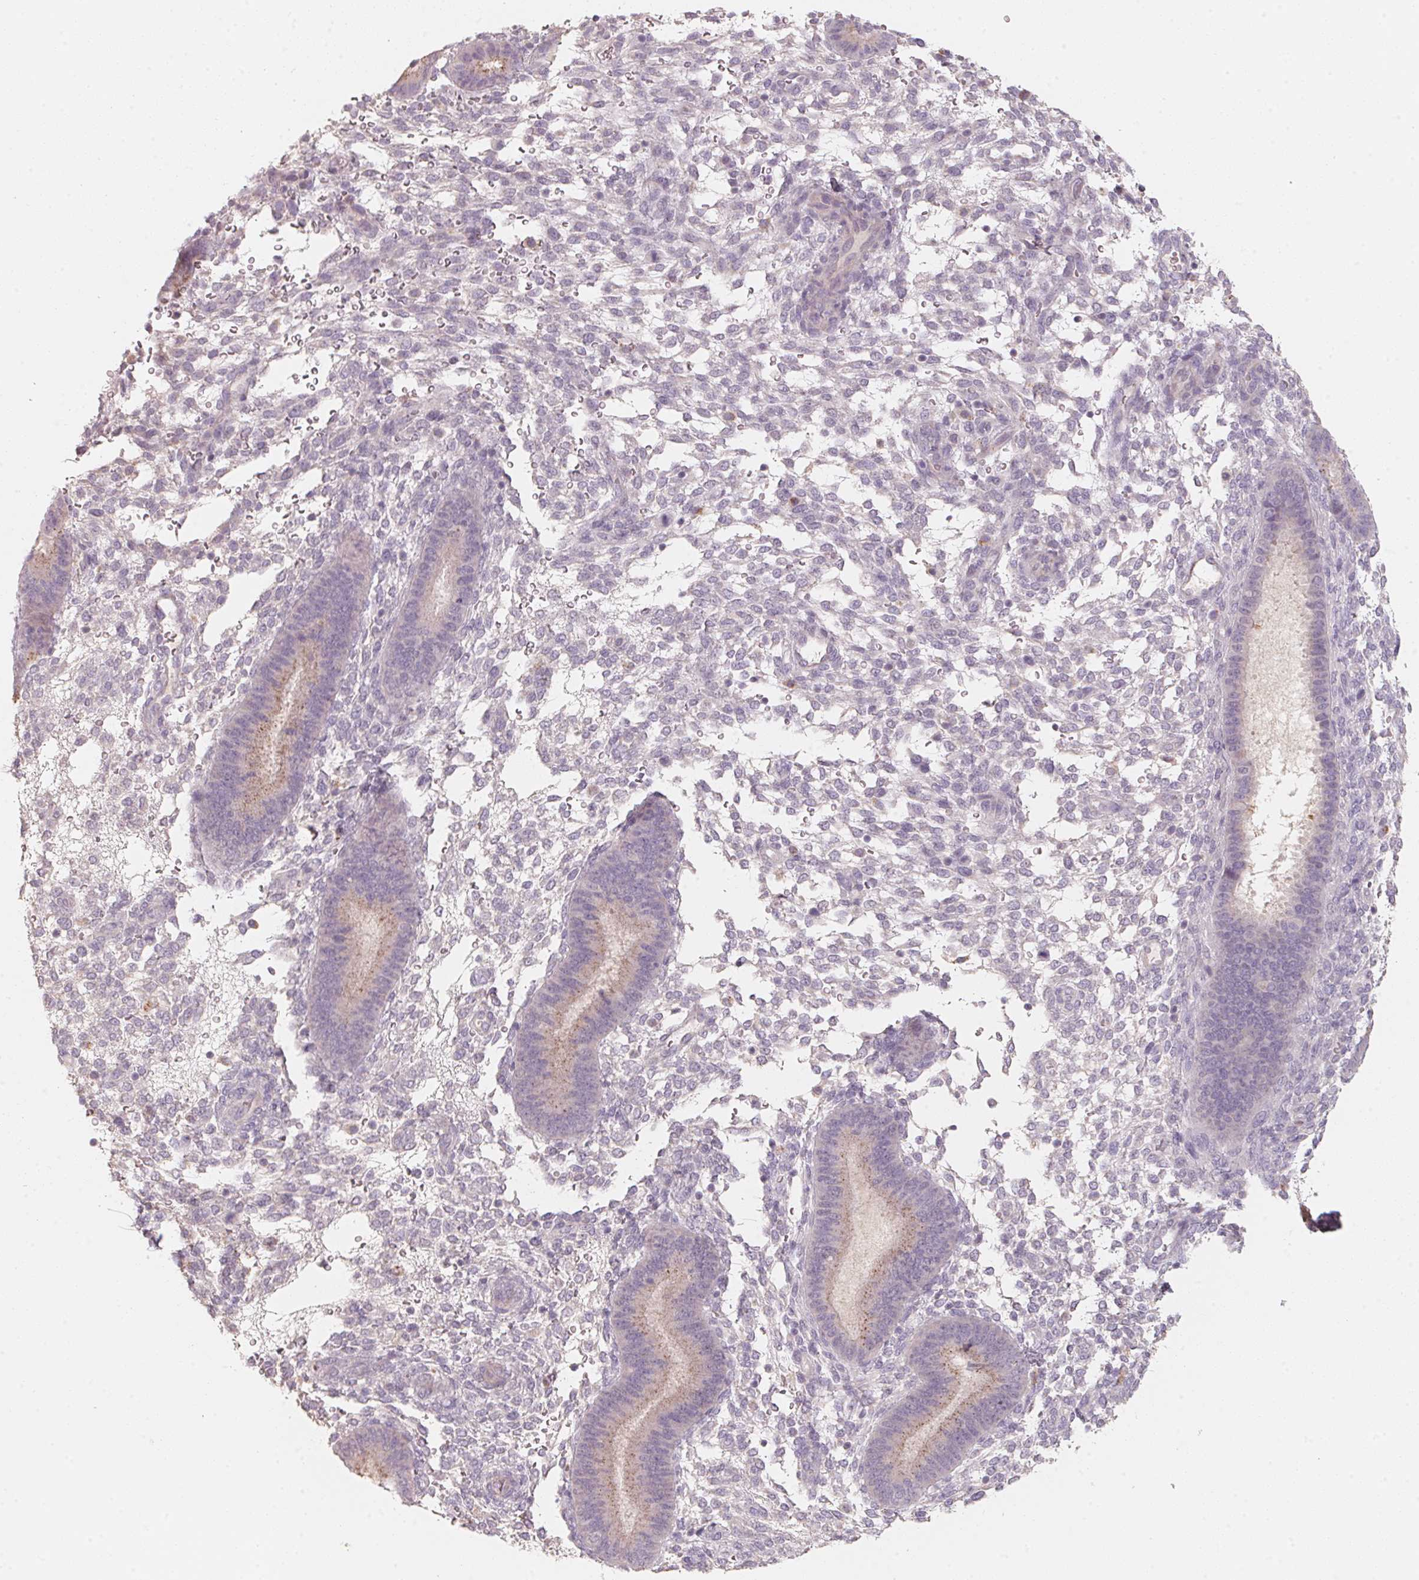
{"staining": {"intensity": "negative", "quantity": "none", "location": "none"}, "tissue": "endometrium", "cell_type": "Cells in endometrial stroma", "image_type": "normal", "snomed": [{"axis": "morphology", "description": "Normal tissue, NOS"}, {"axis": "topography", "description": "Endometrium"}], "caption": "Cells in endometrial stroma are negative for protein expression in normal human endometrium. (Immunohistochemistry (ihc), brightfield microscopy, high magnification).", "gene": "TREH", "patient": {"sex": "female", "age": 39}}